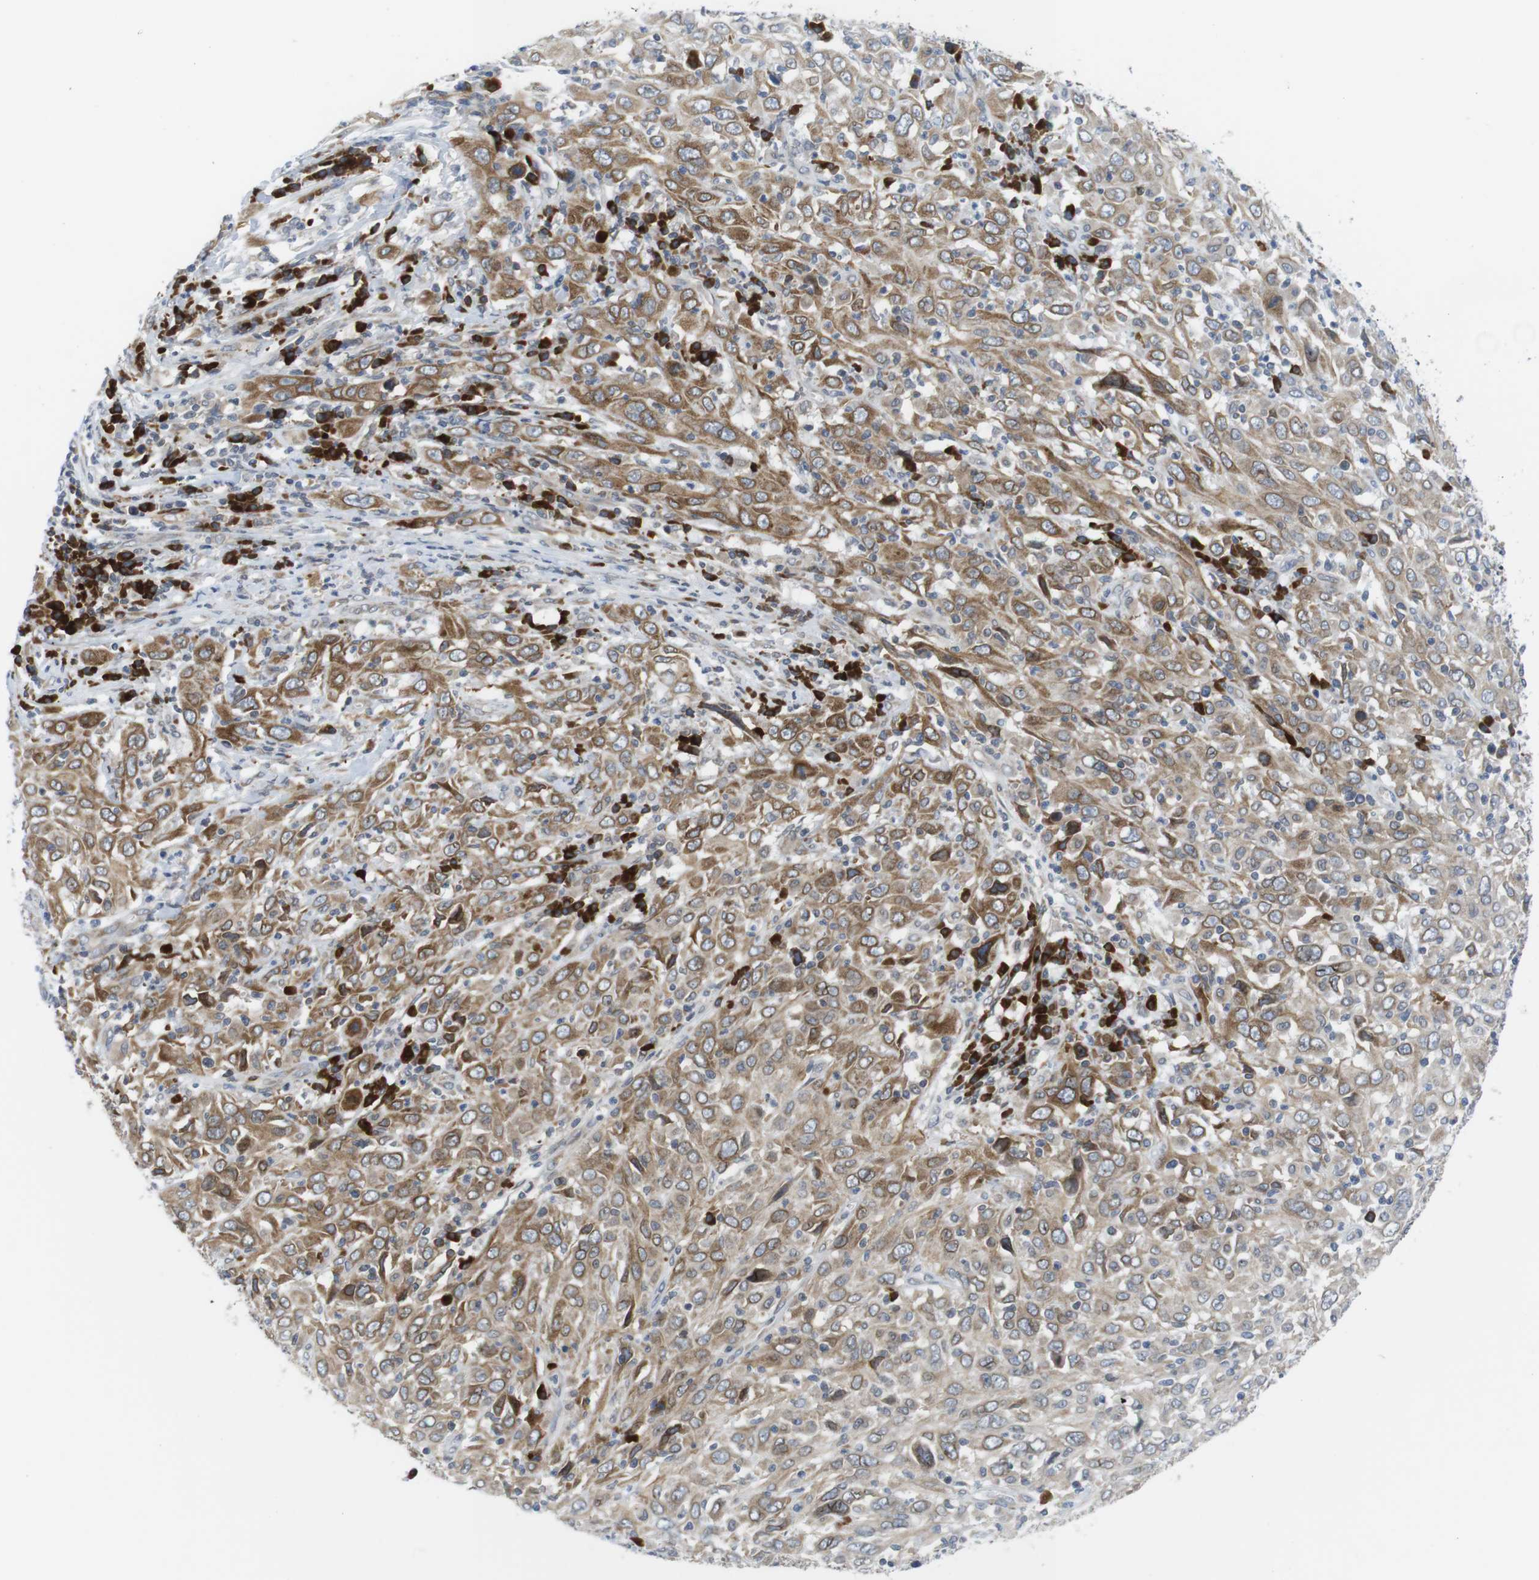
{"staining": {"intensity": "moderate", "quantity": ">75%", "location": "cytoplasmic/membranous"}, "tissue": "cervical cancer", "cell_type": "Tumor cells", "image_type": "cancer", "snomed": [{"axis": "morphology", "description": "Squamous cell carcinoma, NOS"}, {"axis": "topography", "description": "Cervix"}], "caption": "A photomicrograph of human cervical cancer stained for a protein shows moderate cytoplasmic/membranous brown staining in tumor cells. The staining was performed using DAB (3,3'-diaminobenzidine) to visualize the protein expression in brown, while the nuclei were stained in blue with hematoxylin (Magnification: 20x).", "gene": "ERGIC3", "patient": {"sex": "female", "age": 46}}